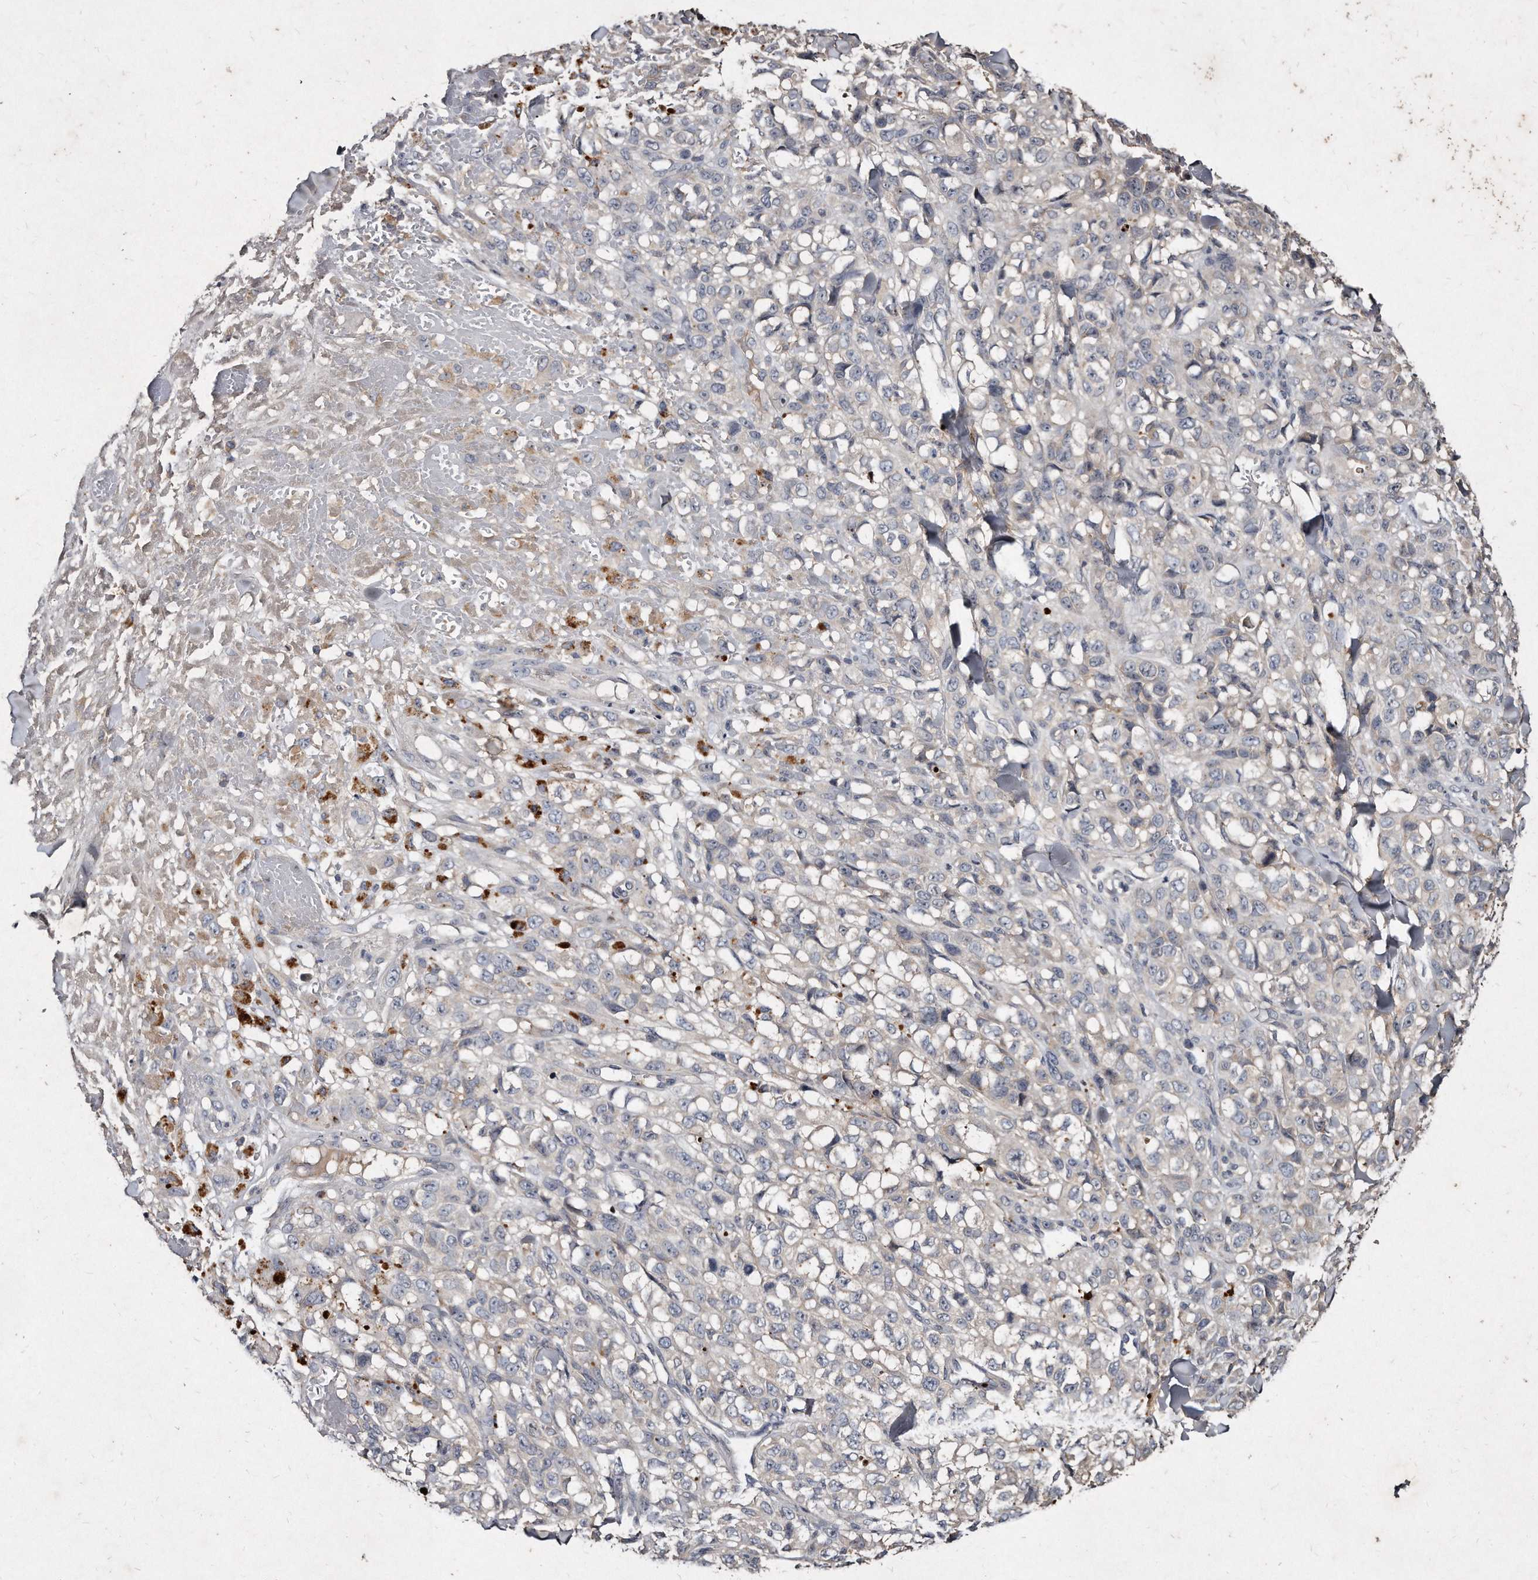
{"staining": {"intensity": "negative", "quantity": "none", "location": "none"}, "tissue": "melanoma", "cell_type": "Tumor cells", "image_type": "cancer", "snomed": [{"axis": "morphology", "description": "Malignant melanoma, Metastatic site"}, {"axis": "topography", "description": "Skin"}], "caption": "Immunohistochemistry (IHC) histopathology image of neoplastic tissue: human melanoma stained with DAB reveals no significant protein expression in tumor cells.", "gene": "KLHDC3", "patient": {"sex": "female", "age": 72}}